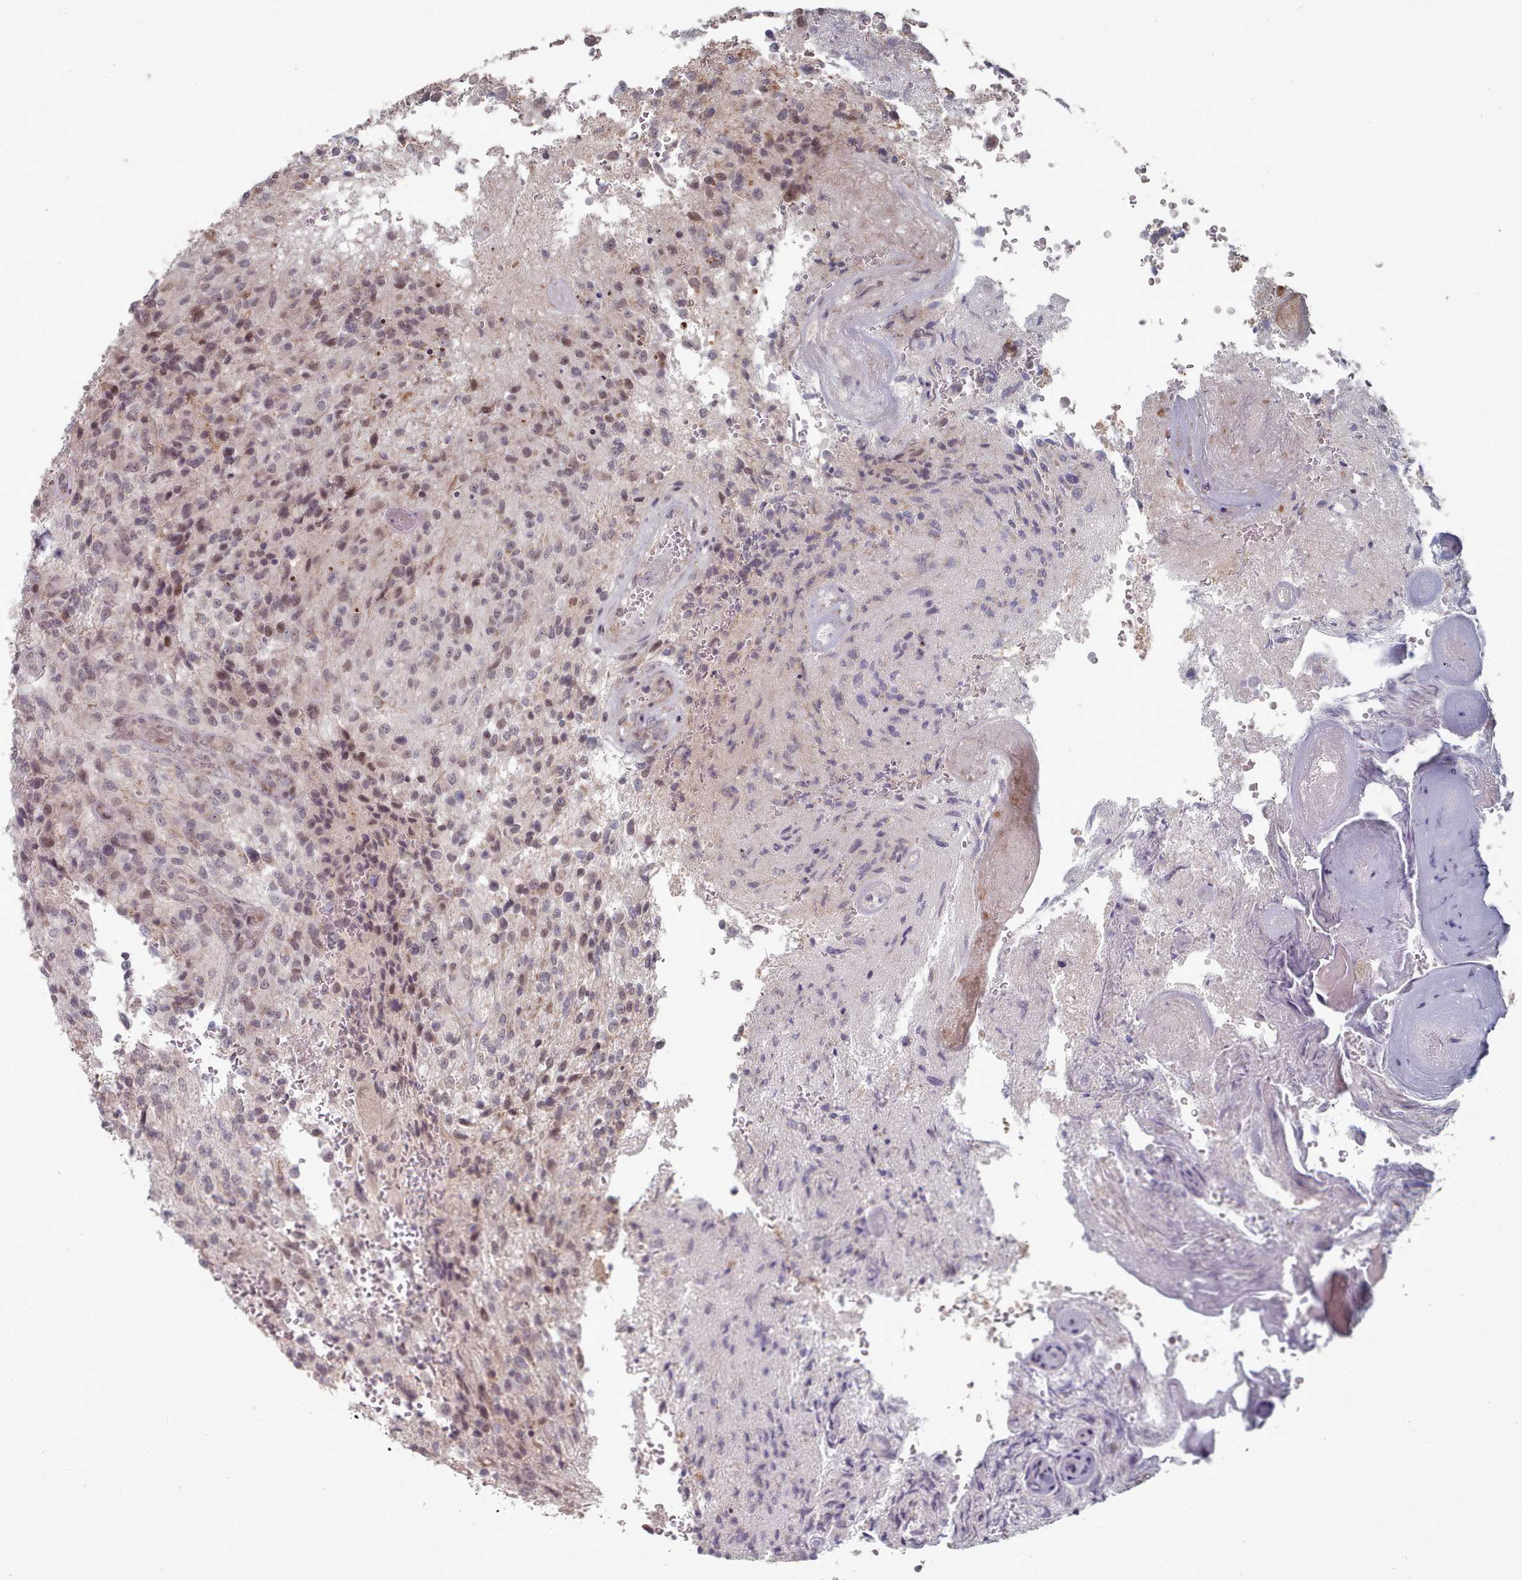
{"staining": {"intensity": "weak", "quantity": "<25%", "location": "nuclear"}, "tissue": "glioma", "cell_type": "Tumor cells", "image_type": "cancer", "snomed": [{"axis": "morphology", "description": "Normal tissue, NOS"}, {"axis": "morphology", "description": "Glioma, malignant, High grade"}, {"axis": "topography", "description": "Cerebral cortex"}], "caption": "DAB immunohistochemical staining of human glioma displays no significant expression in tumor cells.", "gene": "CPSF4", "patient": {"sex": "male", "age": 56}}